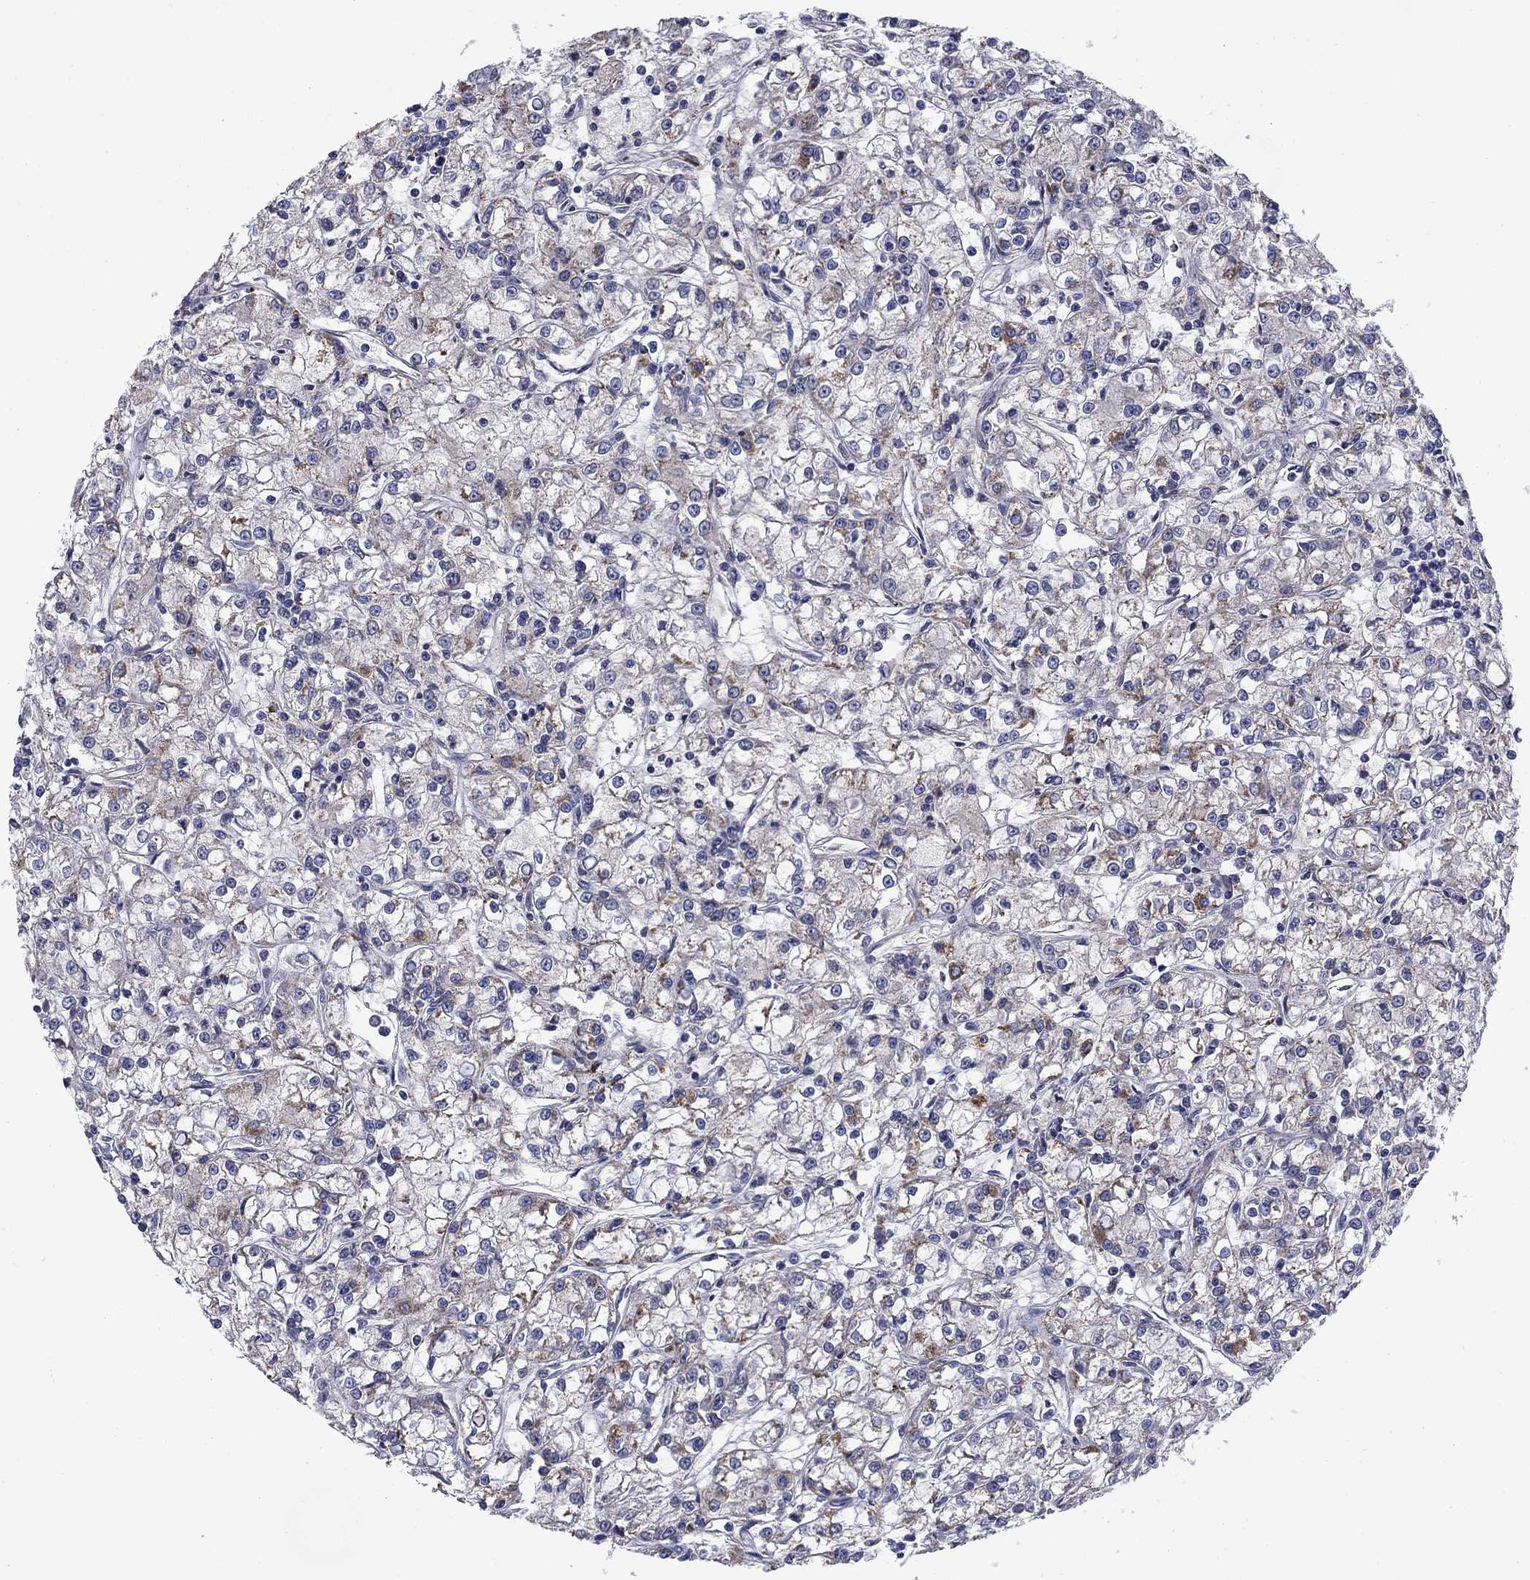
{"staining": {"intensity": "moderate", "quantity": "<25%", "location": "cytoplasmic/membranous"}, "tissue": "renal cancer", "cell_type": "Tumor cells", "image_type": "cancer", "snomed": [{"axis": "morphology", "description": "Adenocarcinoma, NOS"}, {"axis": "topography", "description": "Kidney"}], "caption": "Tumor cells reveal moderate cytoplasmic/membranous expression in about <25% of cells in renal cancer (adenocarcinoma). (DAB IHC, brown staining for protein, blue staining for nuclei).", "gene": "FRK", "patient": {"sex": "female", "age": 59}}